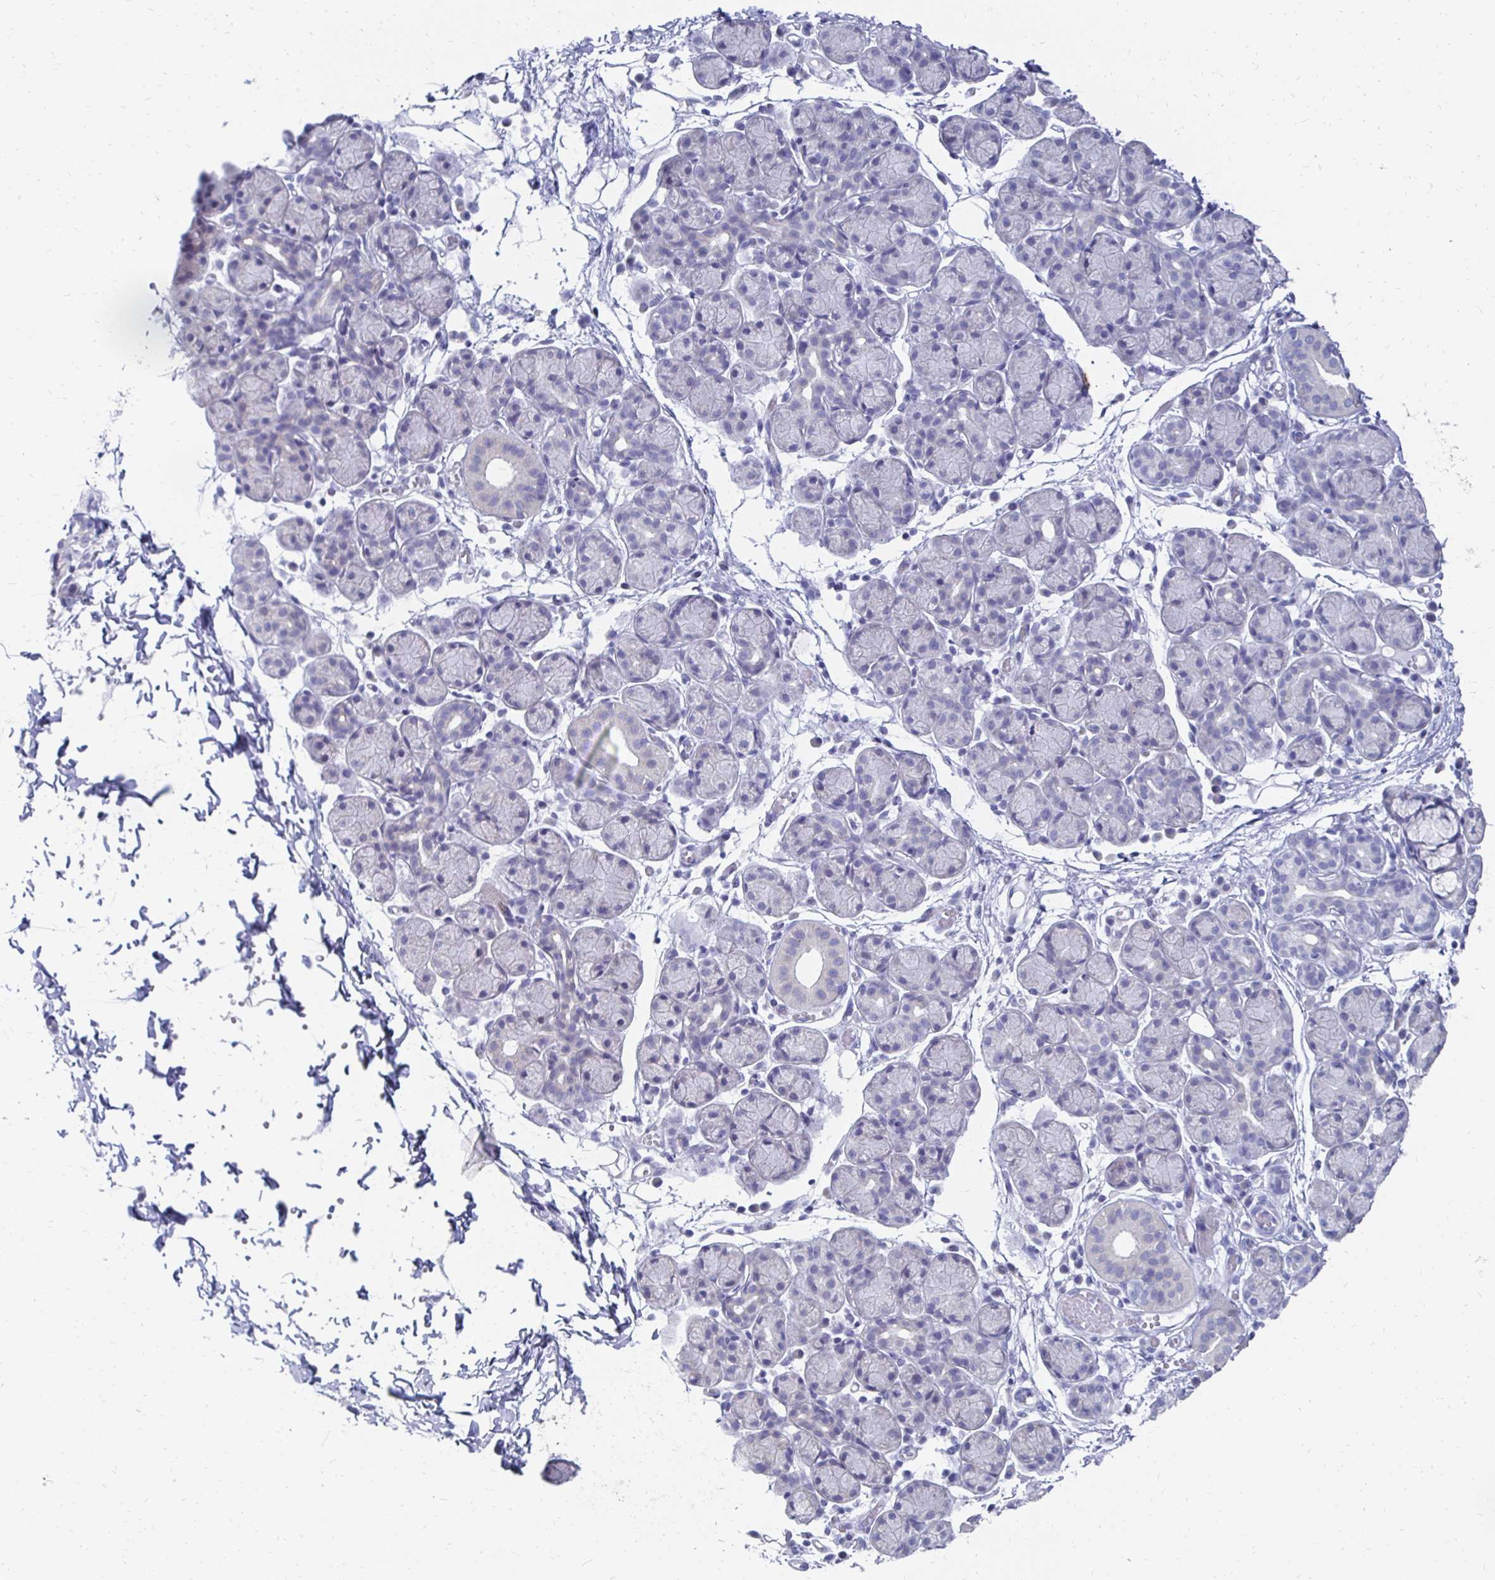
{"staining": {"intensity": "negative", "quantity": "none", "location": "none"}, "tissue": "salivary gland", "cell_type": "Glandular cells", "image_type": "normal", "snomed": [{"axis": "morphology", "description": "Normal tissue, NOS"}, {"axis": "morphology", "description": "Inflammation, NOS"}, {"axis": "topography", "description": "Lymph node"}, {"axis": "topography", "description": "Salivary gland"}], "caption": "IHC of unremarkable salivary gland shows no expression in glandular cells.", "gene": "SYCP3", "patient": {"sex": "male", "age": 3}}